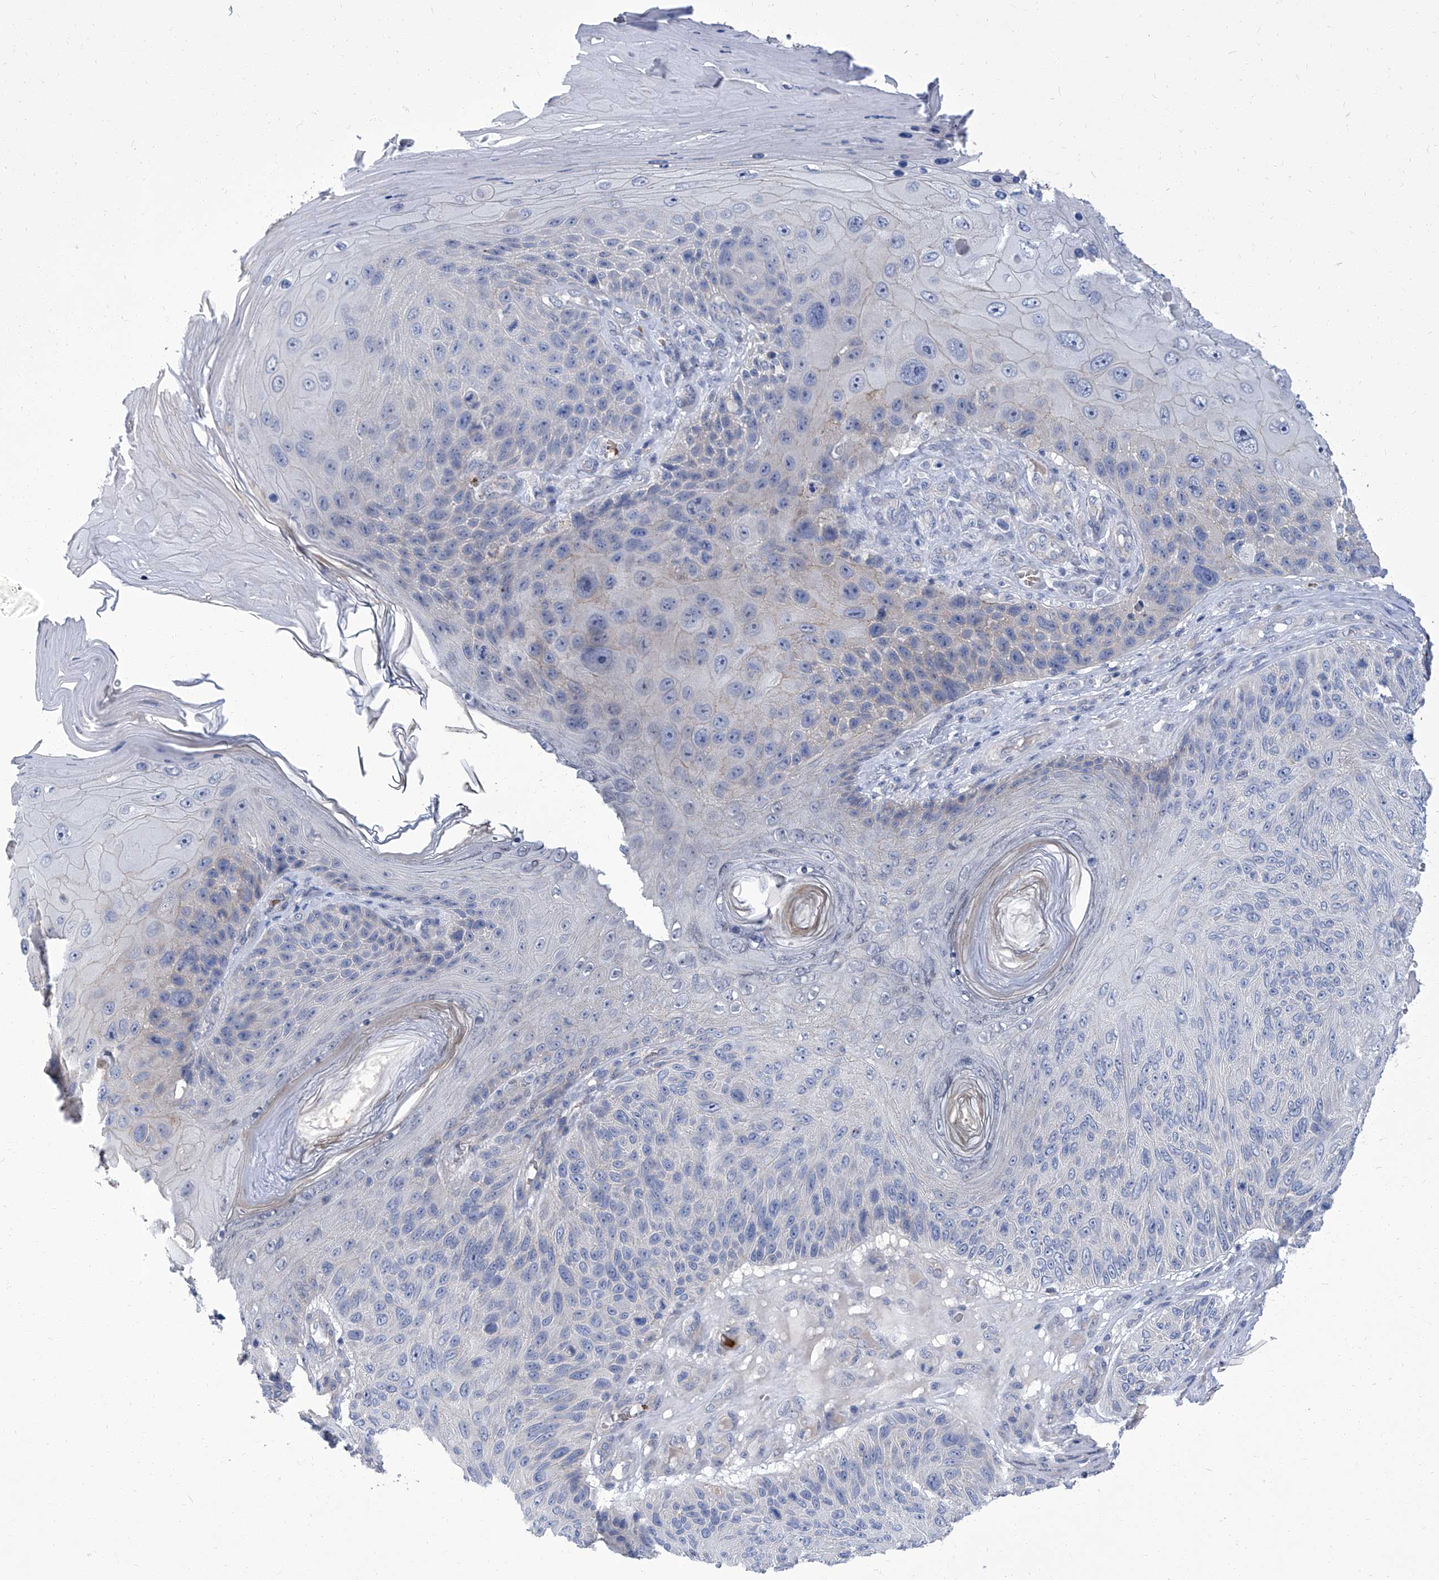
{"staining": {"intensity": "negative", "quantity": "none", "location": "none"}, "tissue": "skin cancer", "cell_type": "Tumor cells", "image_type": "cancer", "snomed": [{"axis": "morphology", "description": "Squamous cell carcinoma, NOS"}, {"axis": "topography", "description": "Skin"}], "caption": "Tumor cells show no significant protein expression in skin cancer (squamous cell carcinoma). Nuclei are stained in blue.", "gene": "PARD3", "patient": {"sex": "female", "age": 88}}